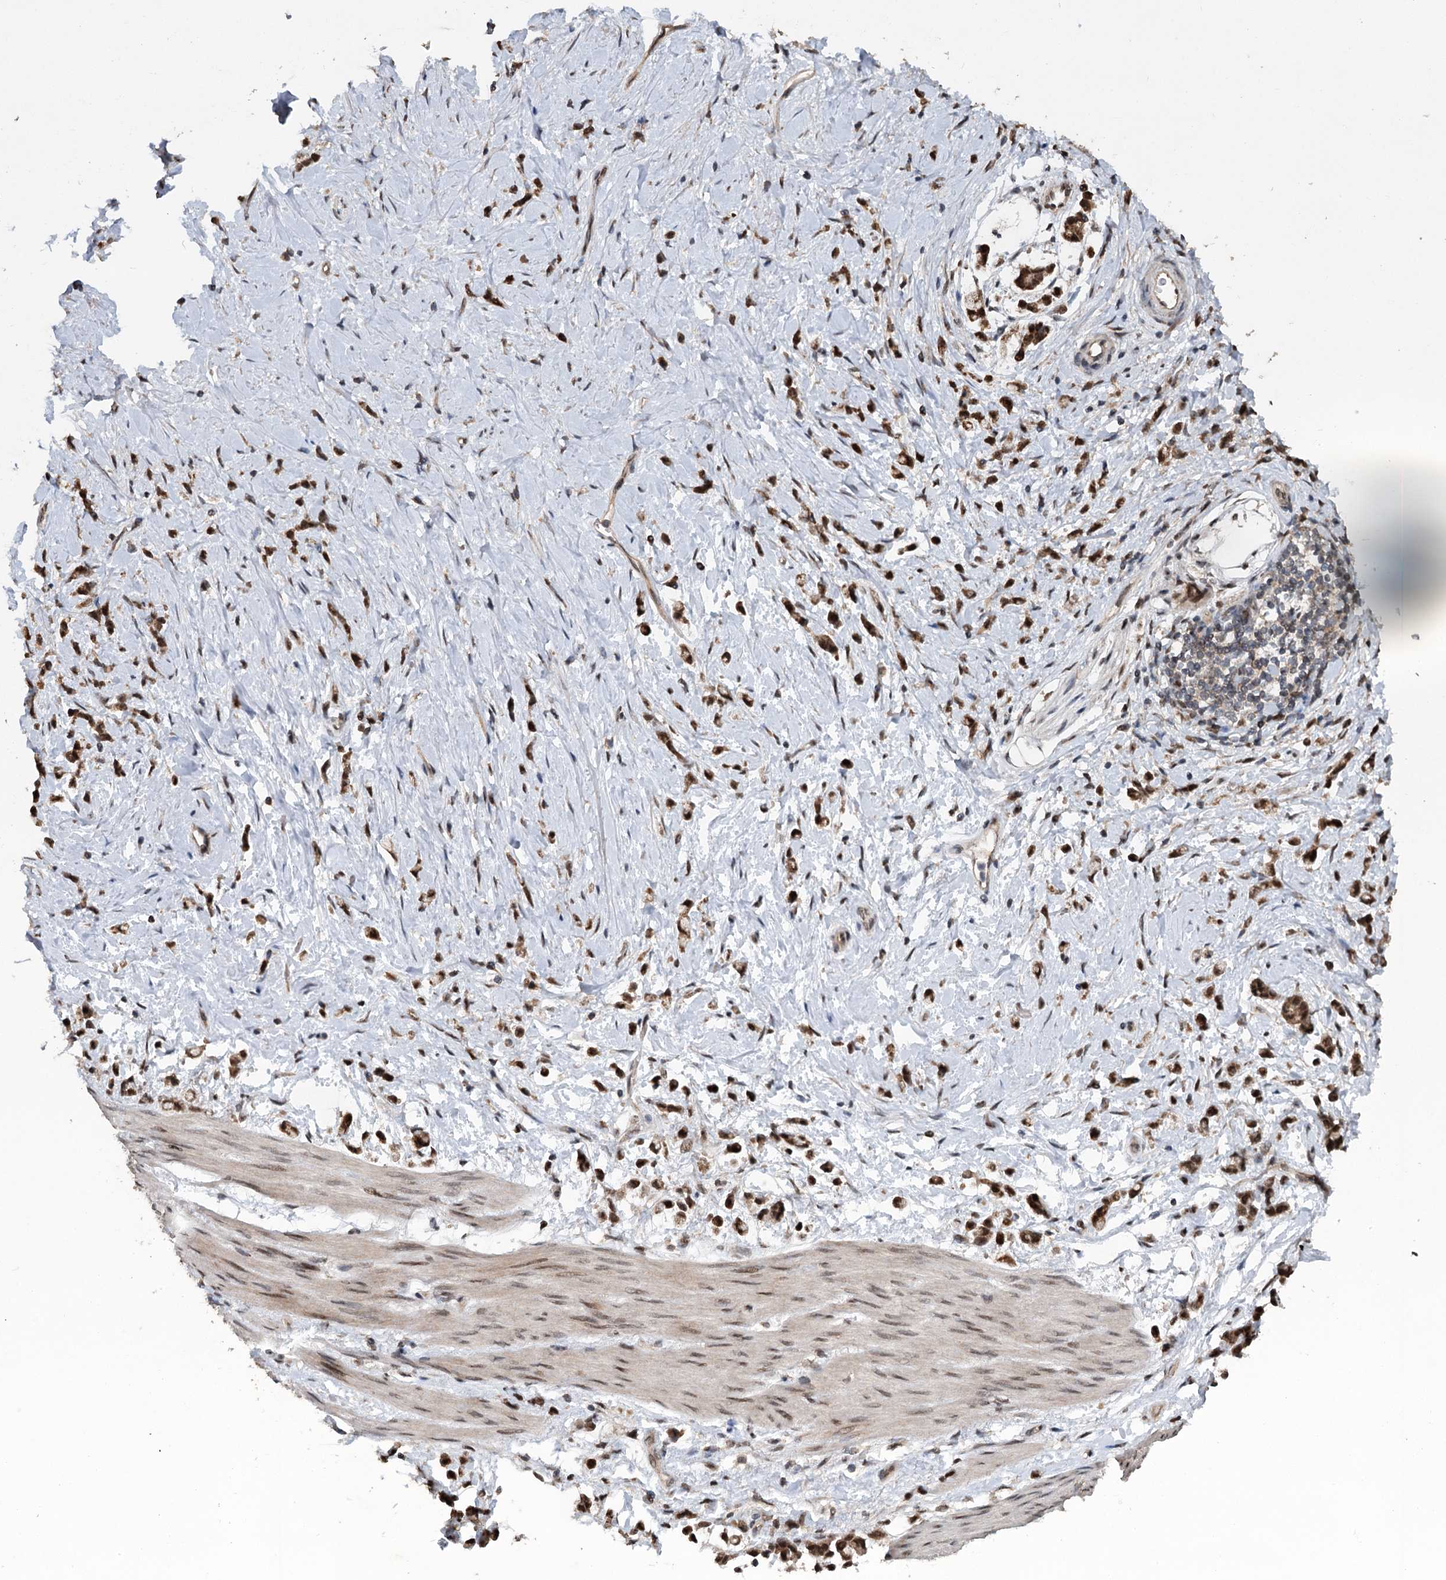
{"staining": {"intensity": "moderate", "quantity": ">75%", "location": "nuclear"}, "tissue": "stomach cancer", "cell_type": "Tumor cells", "image_type": "cancer", "snomed": [{"axis": "morphology", "description": "Adenocarcinoma, NOS"}, {"axis": "topography", "description": "Stomach"}], "caption": "Protein expression analysis of human stomach cancer reveals moderate nuclear expression in approximately >75% of tumor cells. Ihc stains the protein in brown and the nuclei are stained blue.", "gene": "MYG1", "patient": {"sex": "female", "age": 60}}